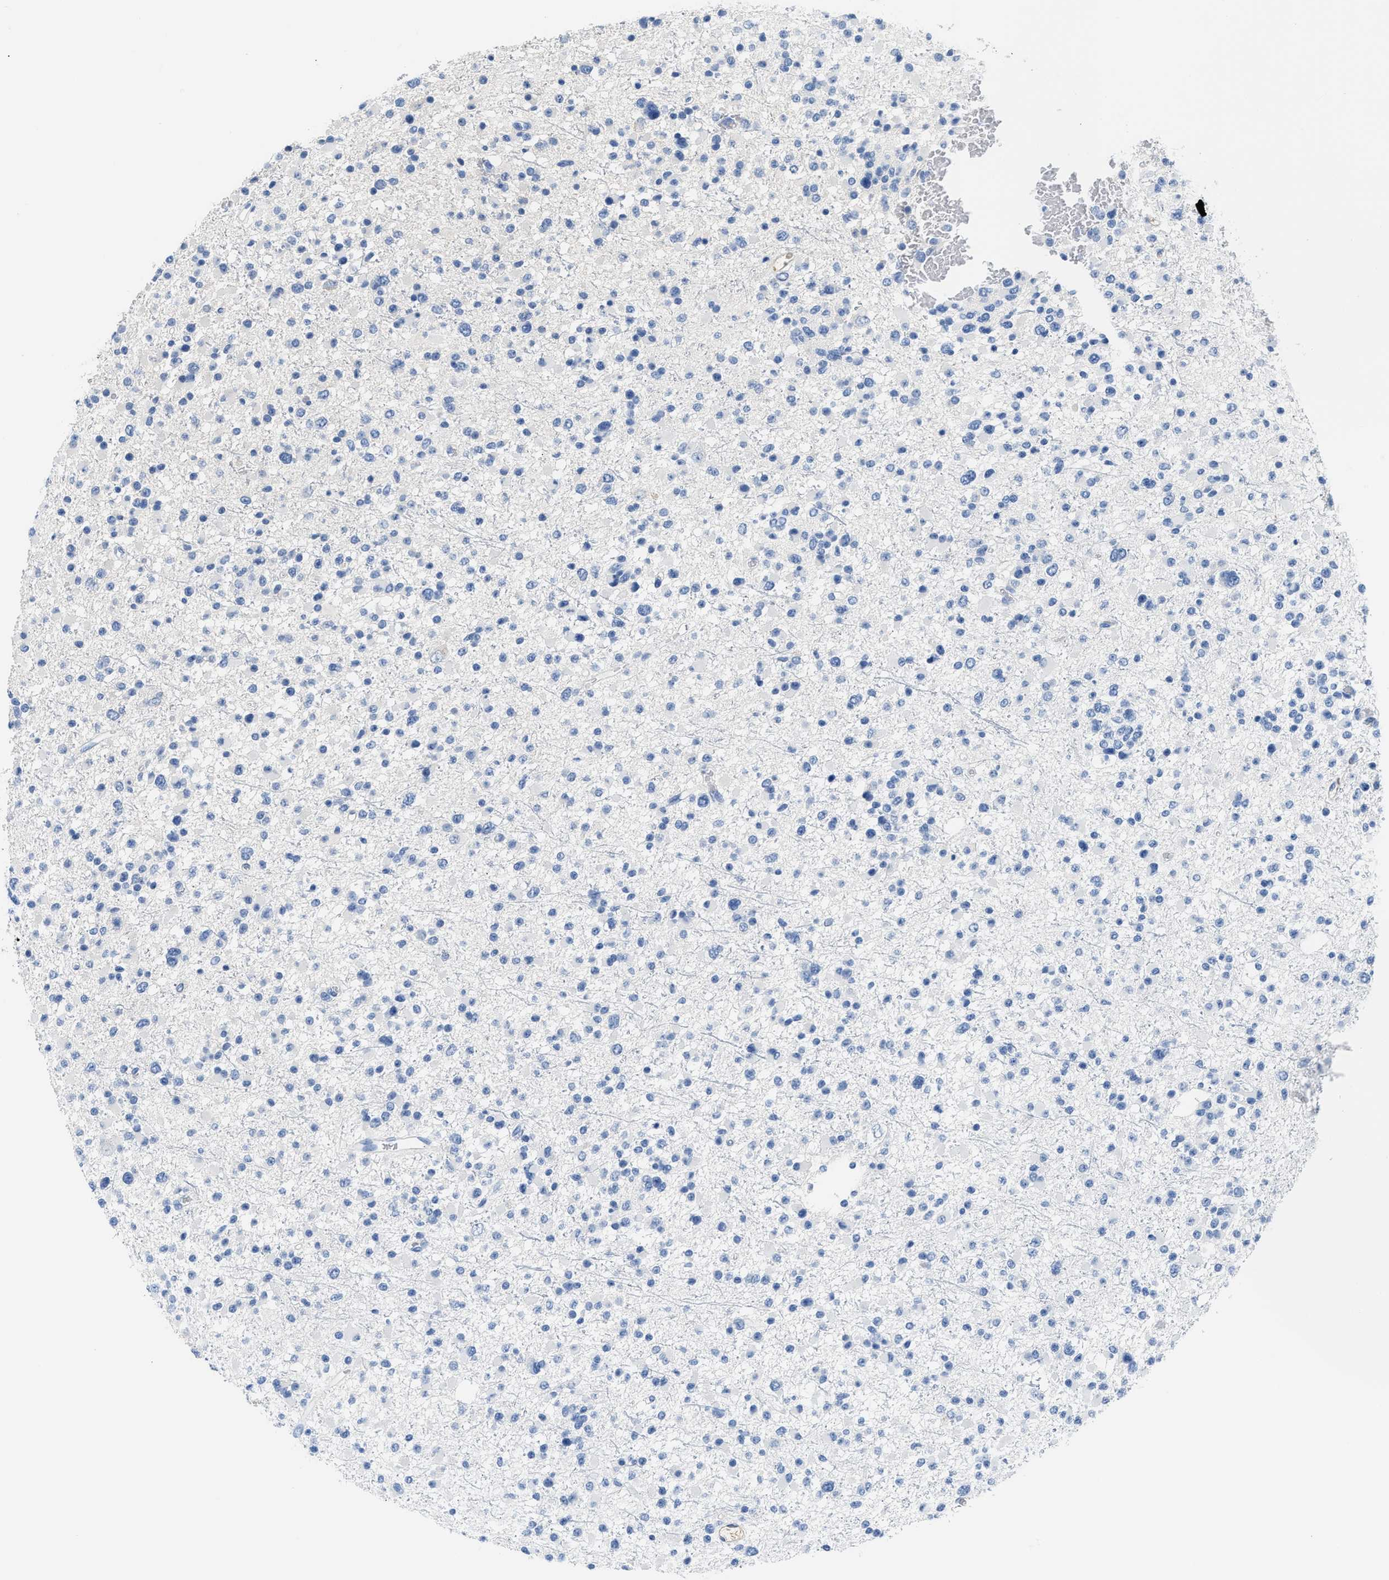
{"staining": {"intensity": "negative", "quantity": "none", "location": "none"}, "tissue": "glioma", "cell_type": "Tumor cells", "image_type": "cancer", "snomed": [{"axis": "morphology", "description": "Glioma, malignant, Low grade"}, {"axis": "topography", "description": "Brain"}], "caption": "Tumor cells show no significant expression in glioma.", "gene": "GC", "patient": {"sex": "female", "age": 22}}